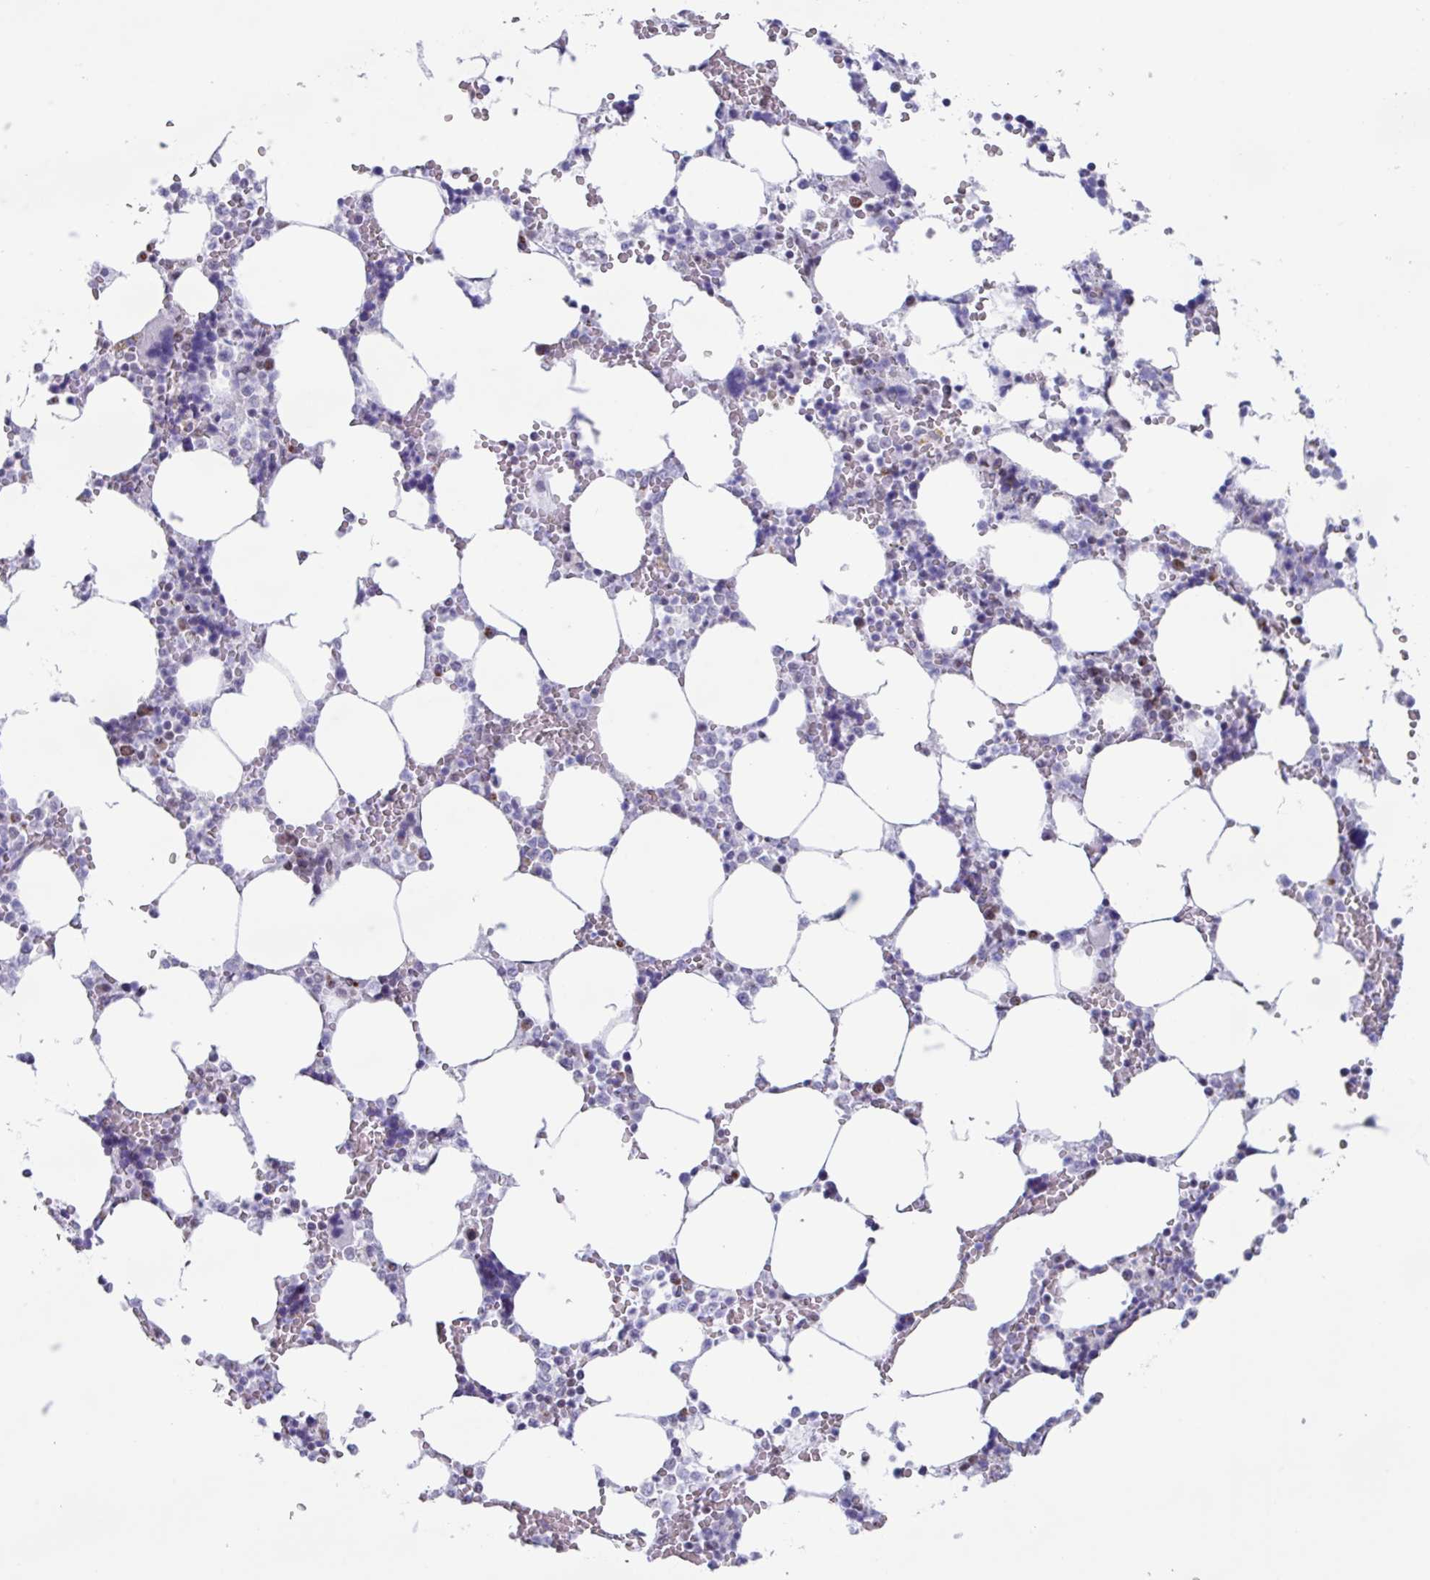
{"staining": {"intensity": "negative", "quantity": "none", "location": "none"}, "tissue": "bone marrow", "cell_type": "Hematopoietic cells", "image_type": "normal", "snomed": [{"axis": "morphology", "description": "Normal tissue, NOS"}, {"axis": "topography", "description": "Bone marrow"}], "caption": "Micrograph shows no significant protein expression in hematopoietic cells of unremarkable bone marrow.", "gene": "PUF60", "patient": {"sex": "male", "age": 64}}